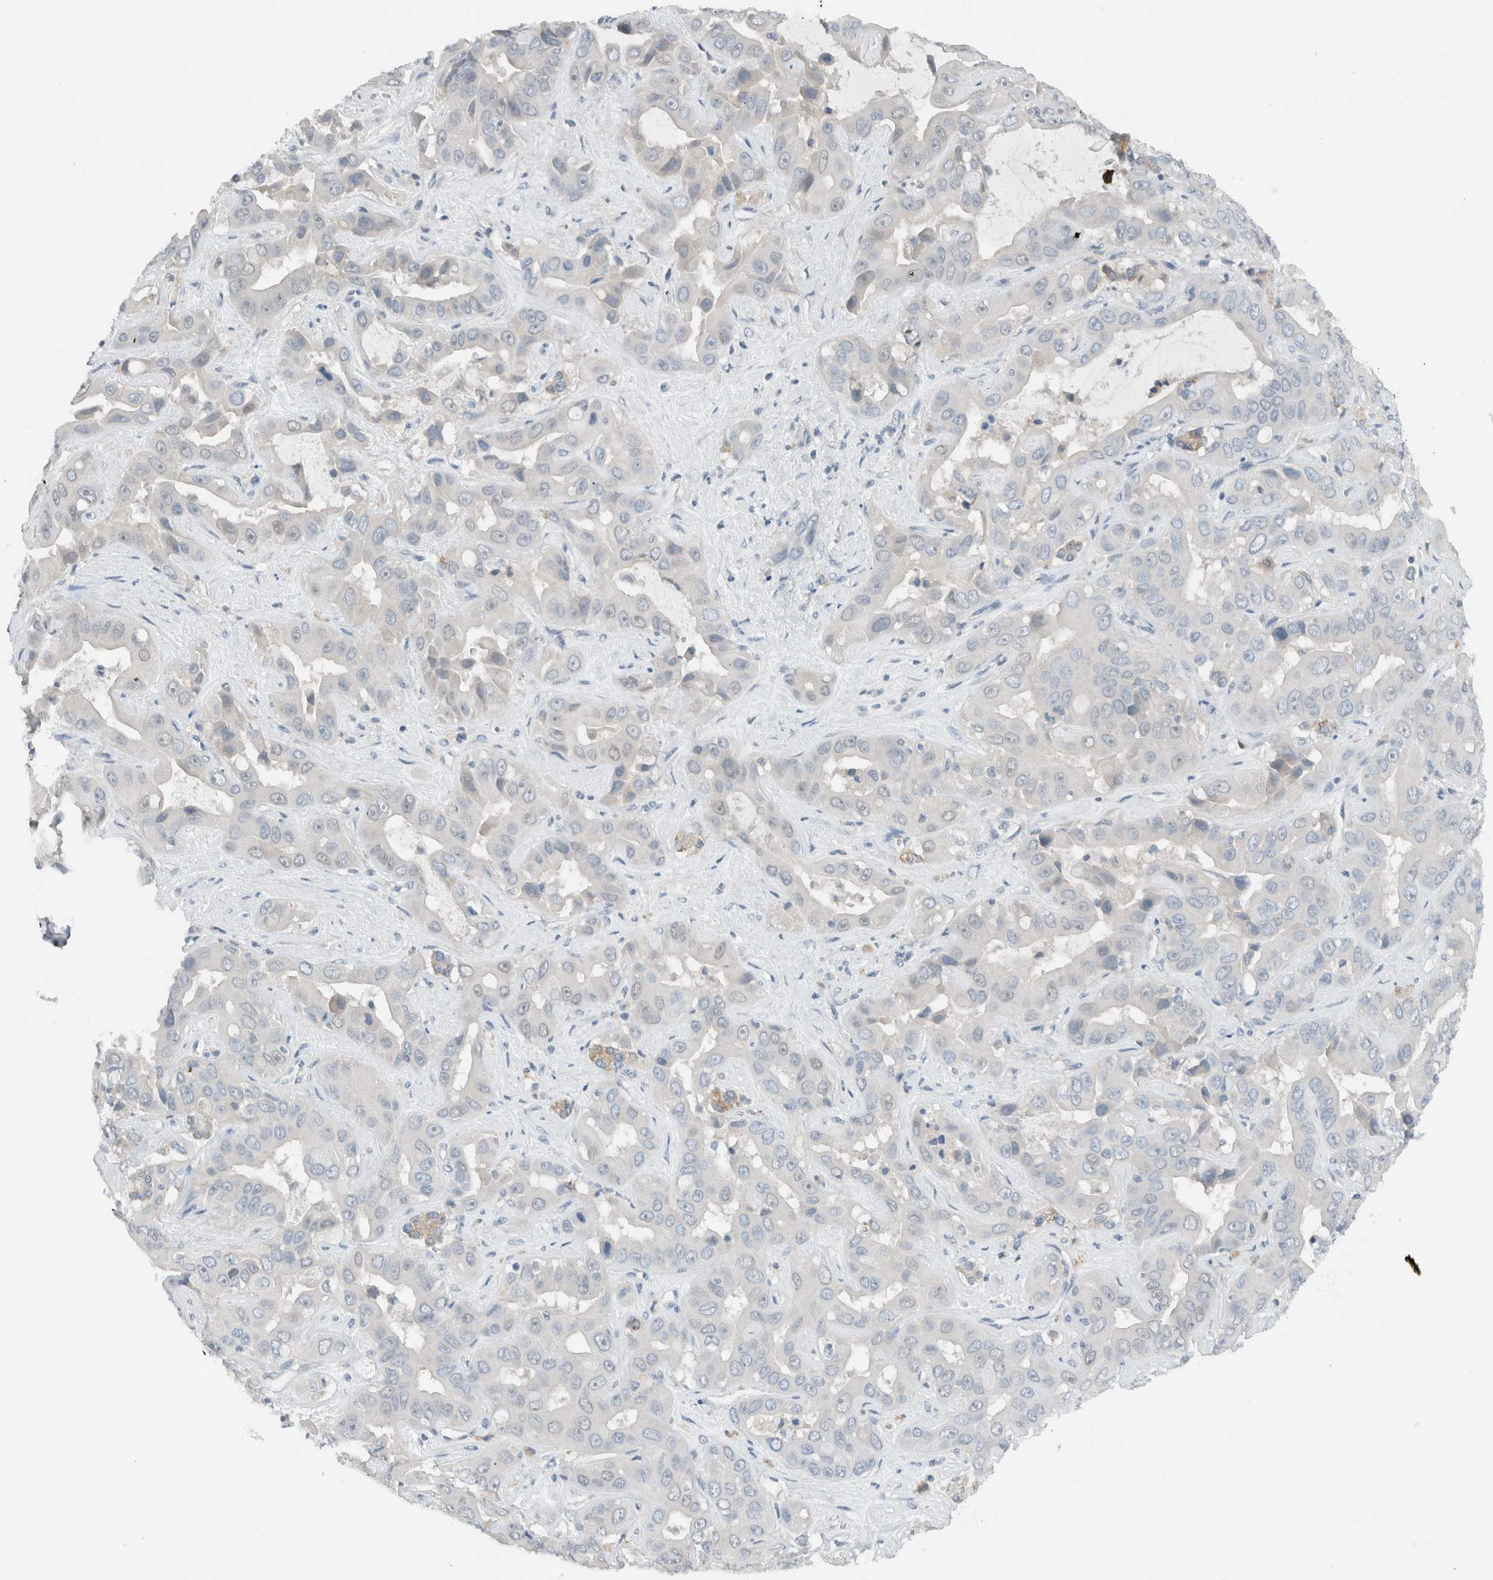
{"staining": {"intensity": "negative", "quantity": "none", "location": "none"}, "tissue": "liver cancer", "cell_type": "Tumor cells", "image_type": "cancer", "snomed": [{"axis": "morphology", "description": "Cholangiocarcinoma"}, {"axis": "topography", "description": "Liver"}], "caption": "The micrograph reveals no staining of tumor cells in liver cancer.", "gene": "DUOX1", "patient": {"sex": "female", "age": 52}}